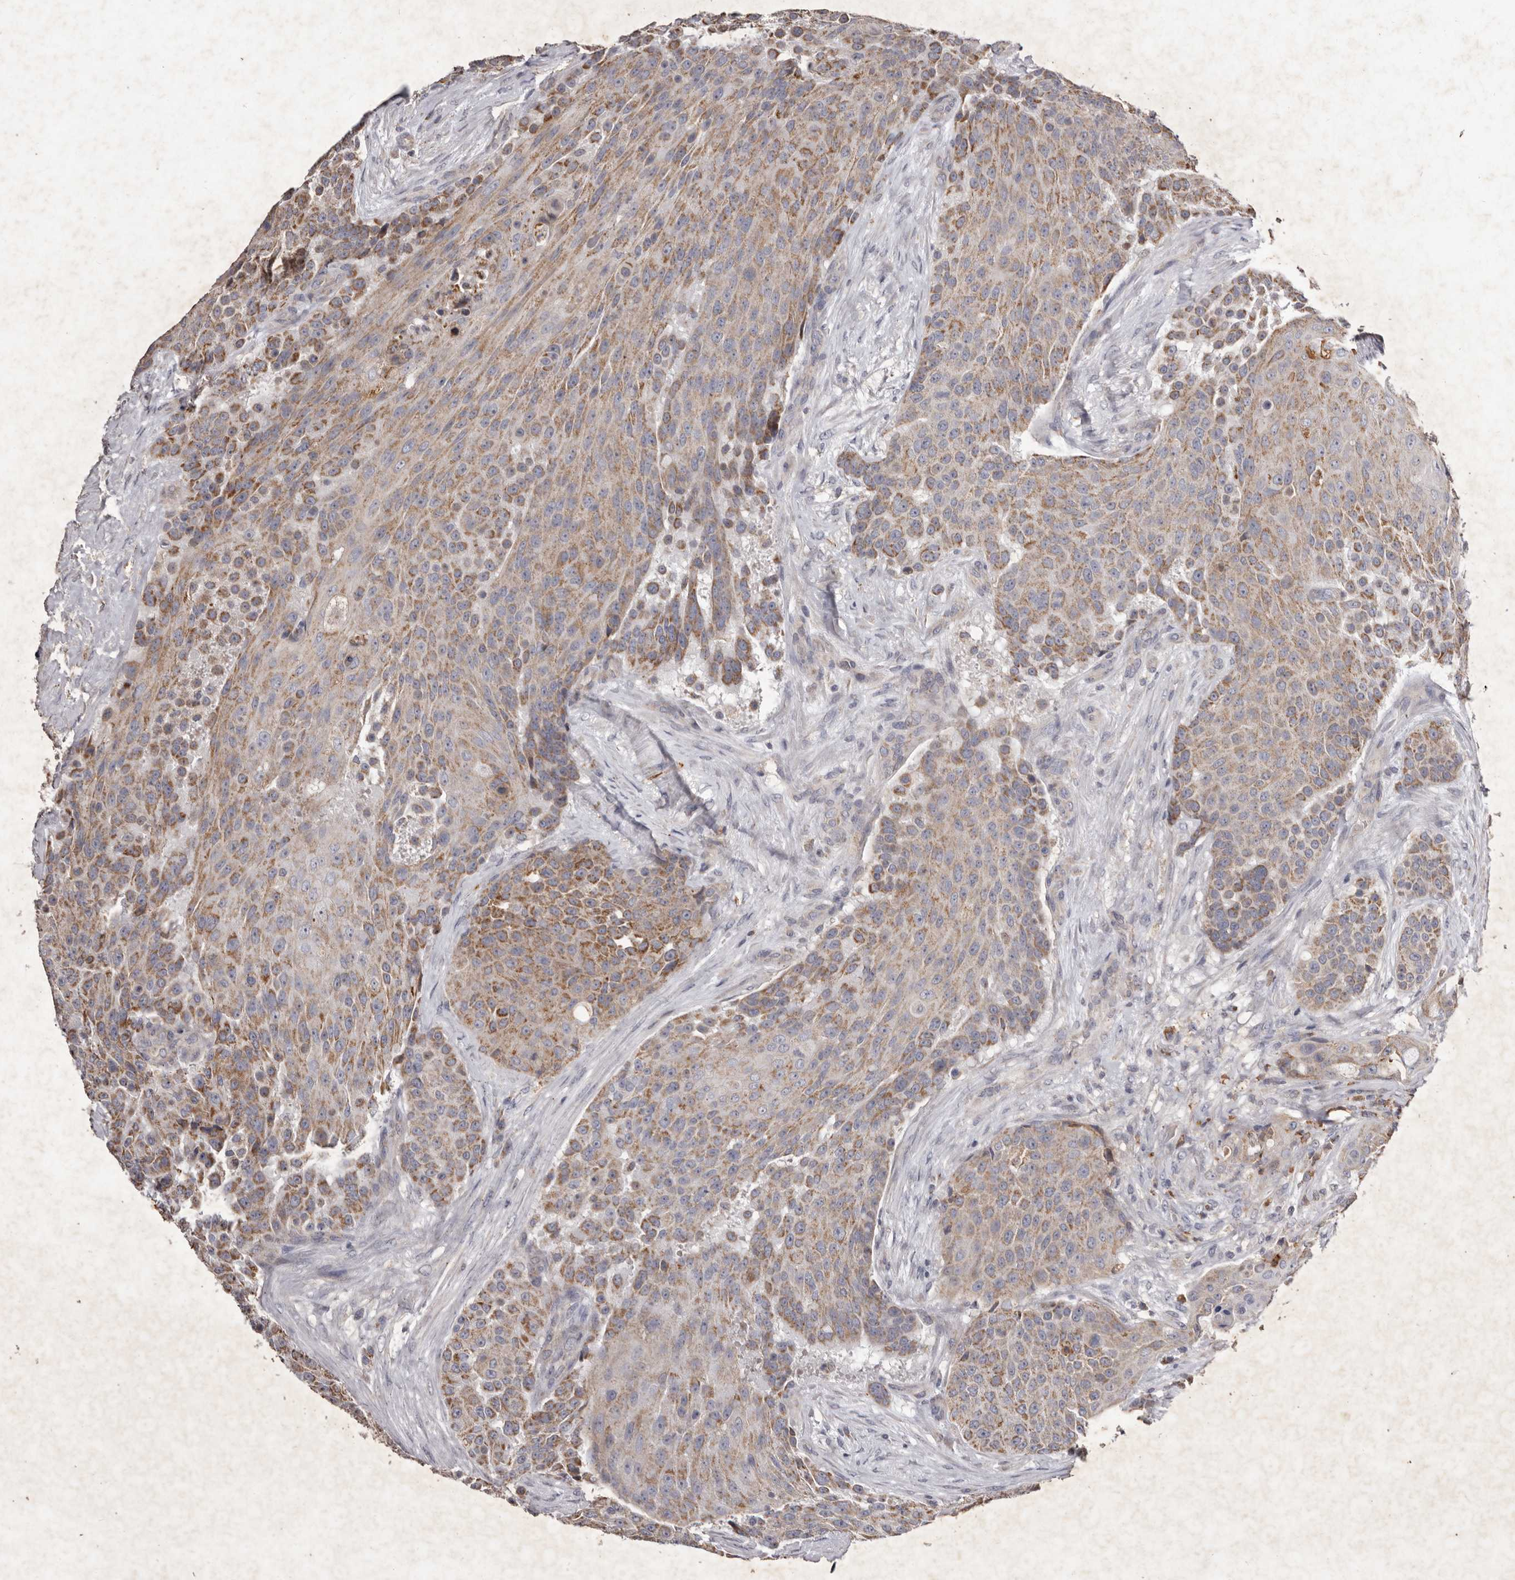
{"staining": {"intensity": "moderate", "quantity": ">75%", "location": "cytoplasmic/membranous"}, "tissue": "urothelial cancer", "cell_type": "Tumor cells", "image_type": "cancer", "snomed": [{"axis": "morphology", "description": "Urothelial carcinoma, High grade"}, {"axis": "topography", "description": "Urinary bladder"}], "caption": "The immunohistochemical stain highlights moderate cytoplasmic/membranous expression in tumor cells of high-grade urothelial carcinoma tissue.", "gene": "CXCL14", "patient": {"sex": "female", "age": 63}}